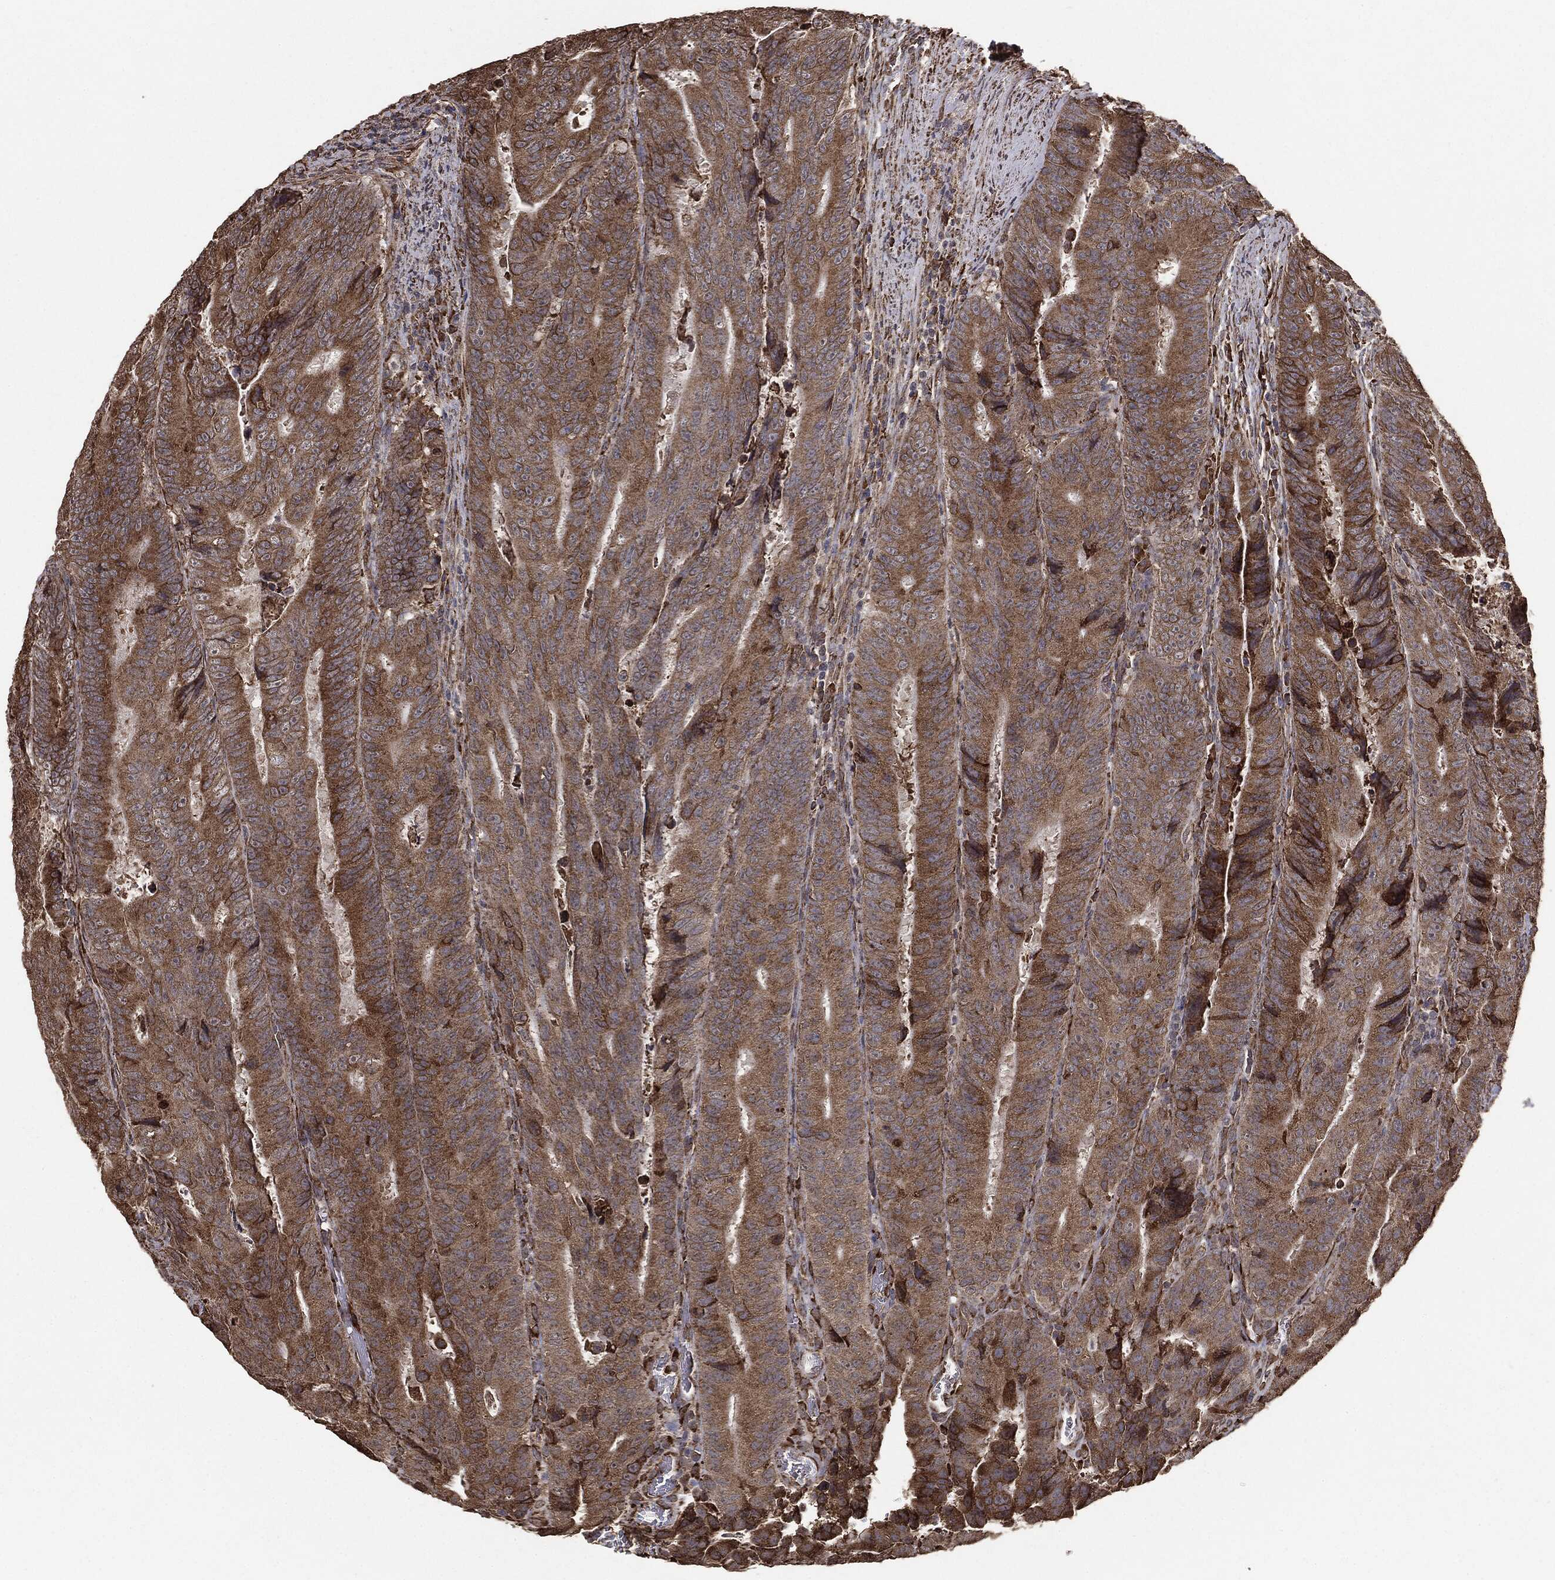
{"staining": {"intensity": "moderate", "quantity": ">75%", "location": "cytoplasmic/membranous"}, "tissue": "colorectal cancer", "cell_type": "Tumor cells", "image_type": "cancer", "snomed": [{"axis": "morphology", "description": "Adenocarcinoma, NOS"}, {"axis": "topography", "description": "Colon"}], "caption": "Immunohistochemical staining of human colorectal cancer (adenocarcinoma) shows medium levels of moderate cytoplasmic/membranous positivity in approximately >75% of tumor cells.", "gene": "MTOR", "patient": {"sex": "female", "age": 48}}